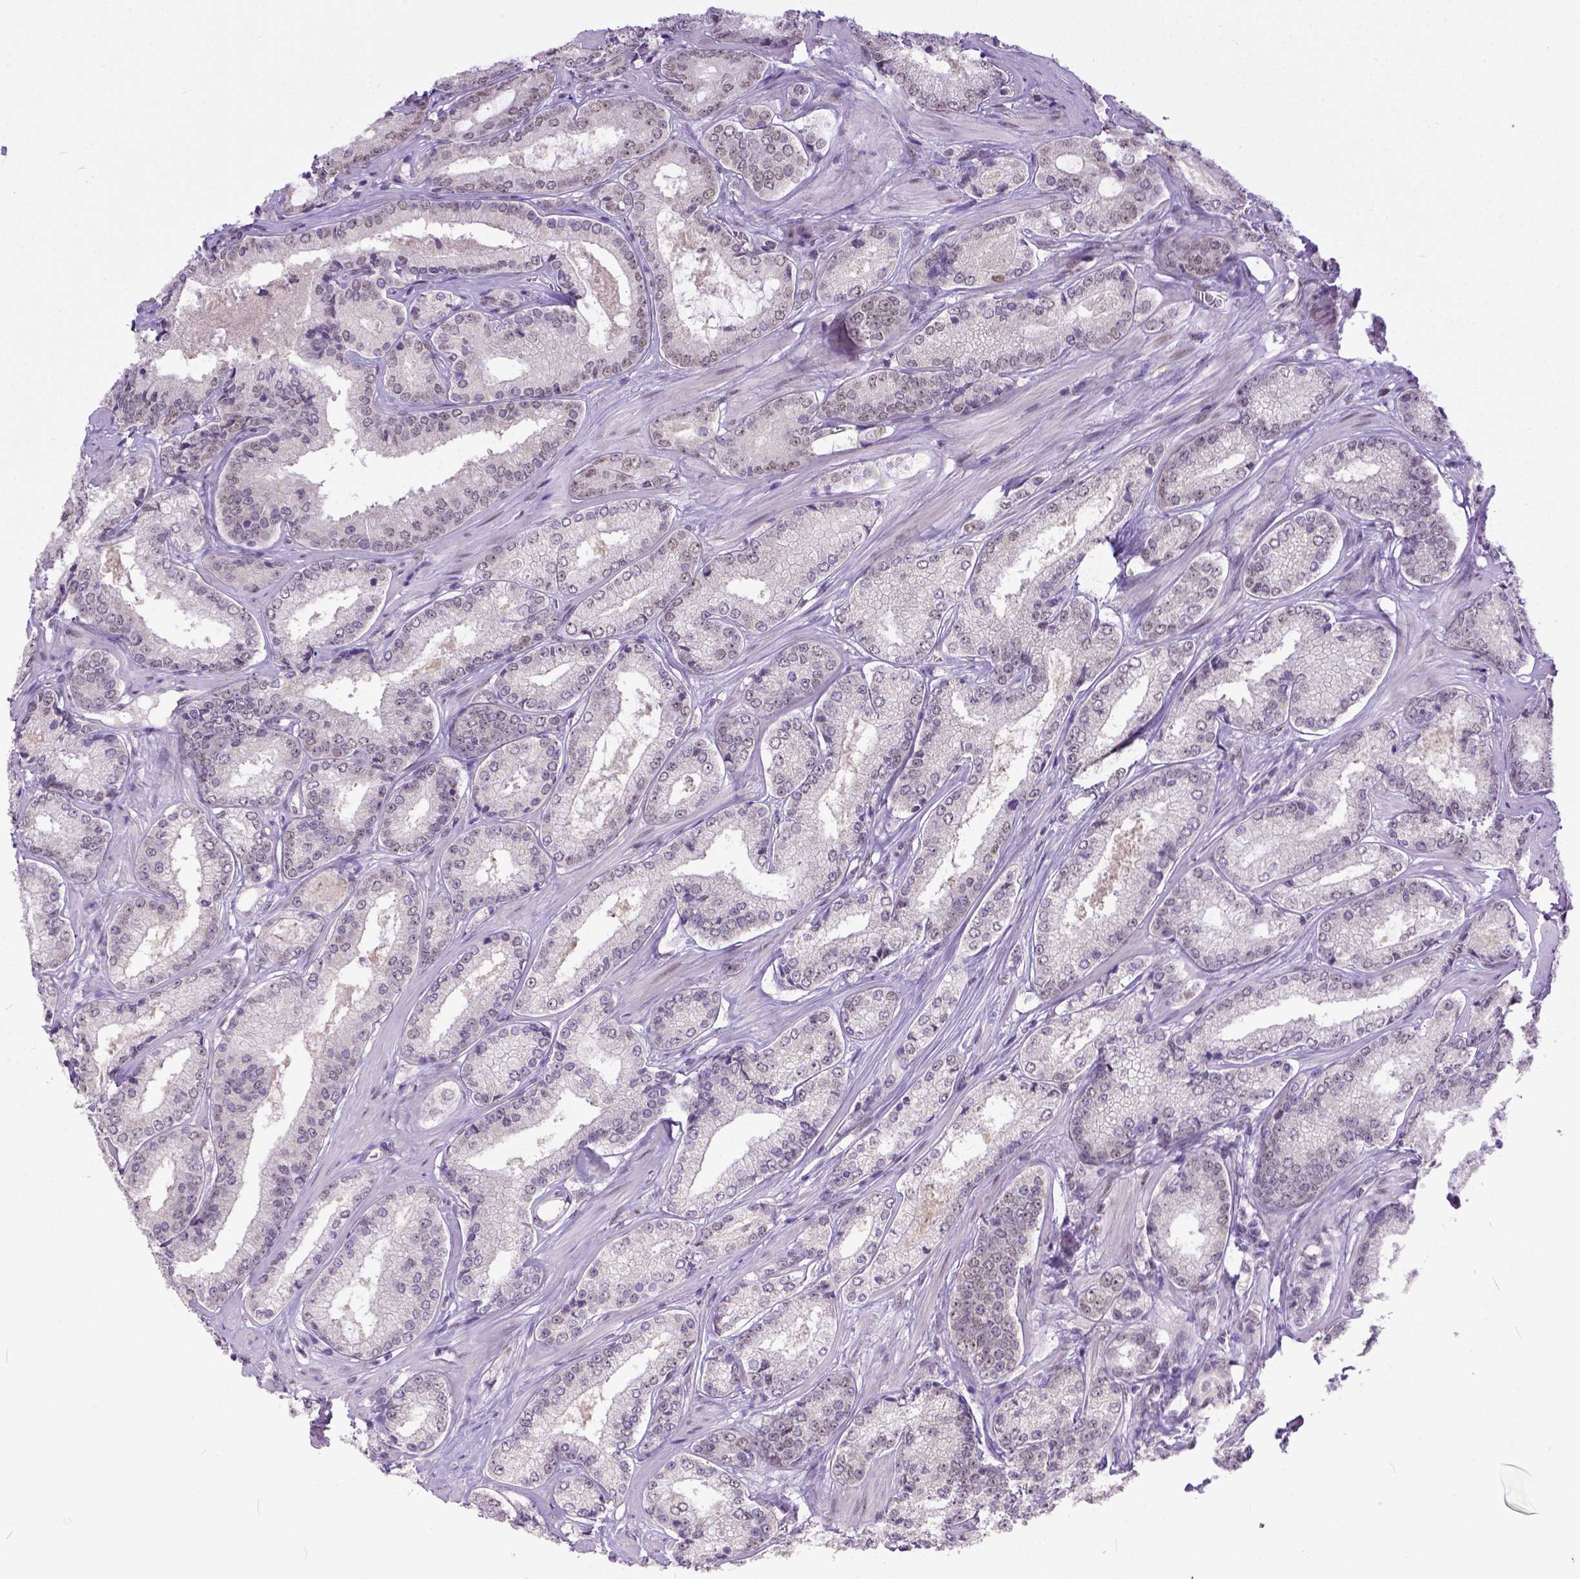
{"staining": {"intensity": "negative", "quantity": "none", "location": "none"}, "tissue": "prostate cancer", "cell_type": "Tumor cells", "image_type": "cancer", "snomed": [{"axis": "morphology", "description": "Adenocarcinoma, Low grade"}, {"axis": "topography", "description": "Prostate"}], "caption": "Micrograph shows no significant protein expression in tumor cells of prostate cancer.", "gene": "ERCC1", "patient": {"sex": "male", "age": 56}}